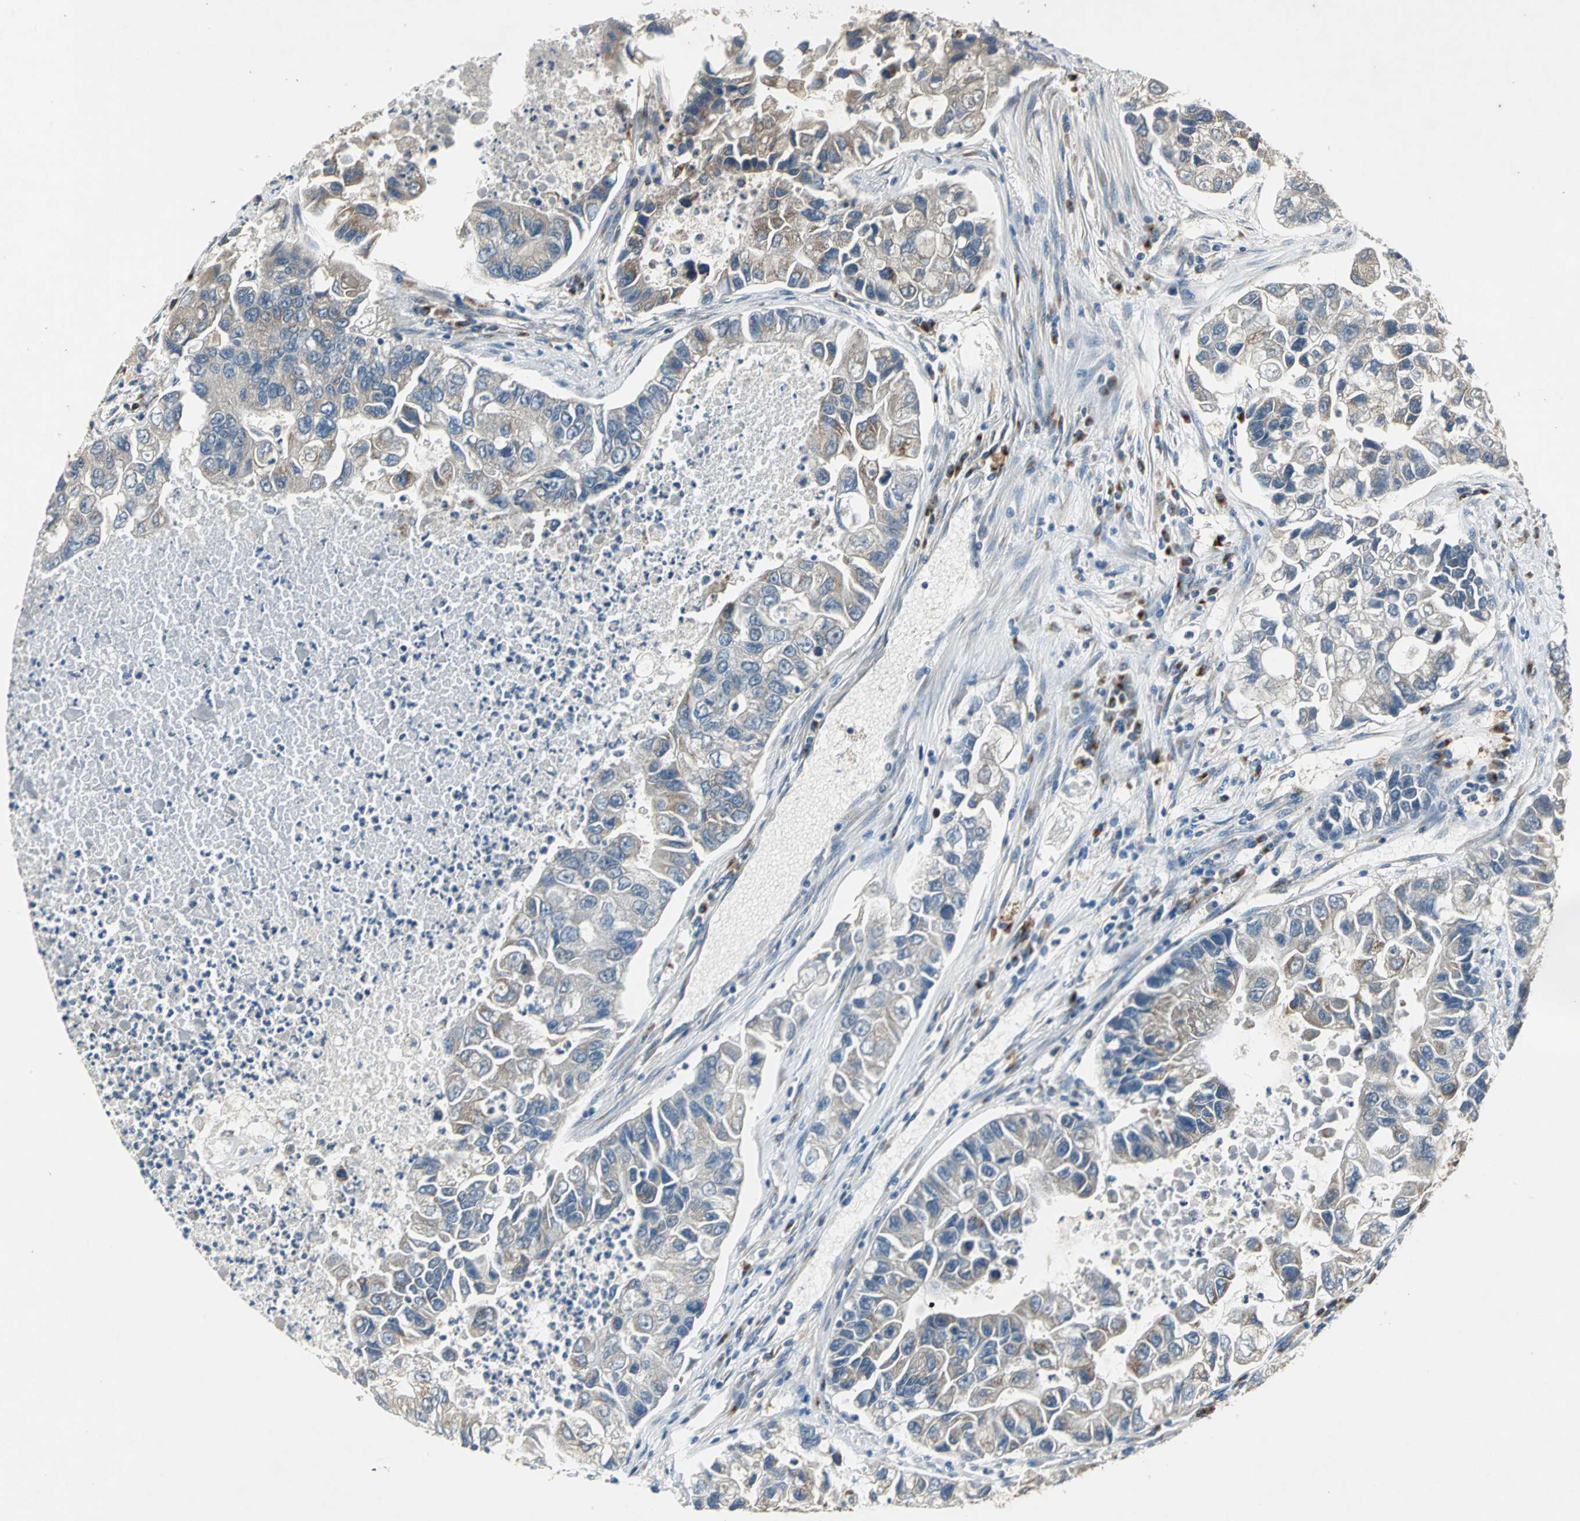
{"staining": {"intensity": "moderate", "quantity": "25%-75%", "location": "cytoplasmic/membranous"}, "tissue": "lung cancer", "cell_type": "Tumor cells", "image_type": "cancer", "snomed": [{"axis": "morphology", "description": "Adenocarcinoma, NOS"}, {"axis": "topography", "description": "Lung"}], "caption": "Protein analysis of adenocarcinoma (lung) tissue reveals moderate cytoplasmic/membranous staining in about 25%-75% of tumor cells.", "gene": "NFKBIE", "patient": {"sex": "female", "age": 51}}